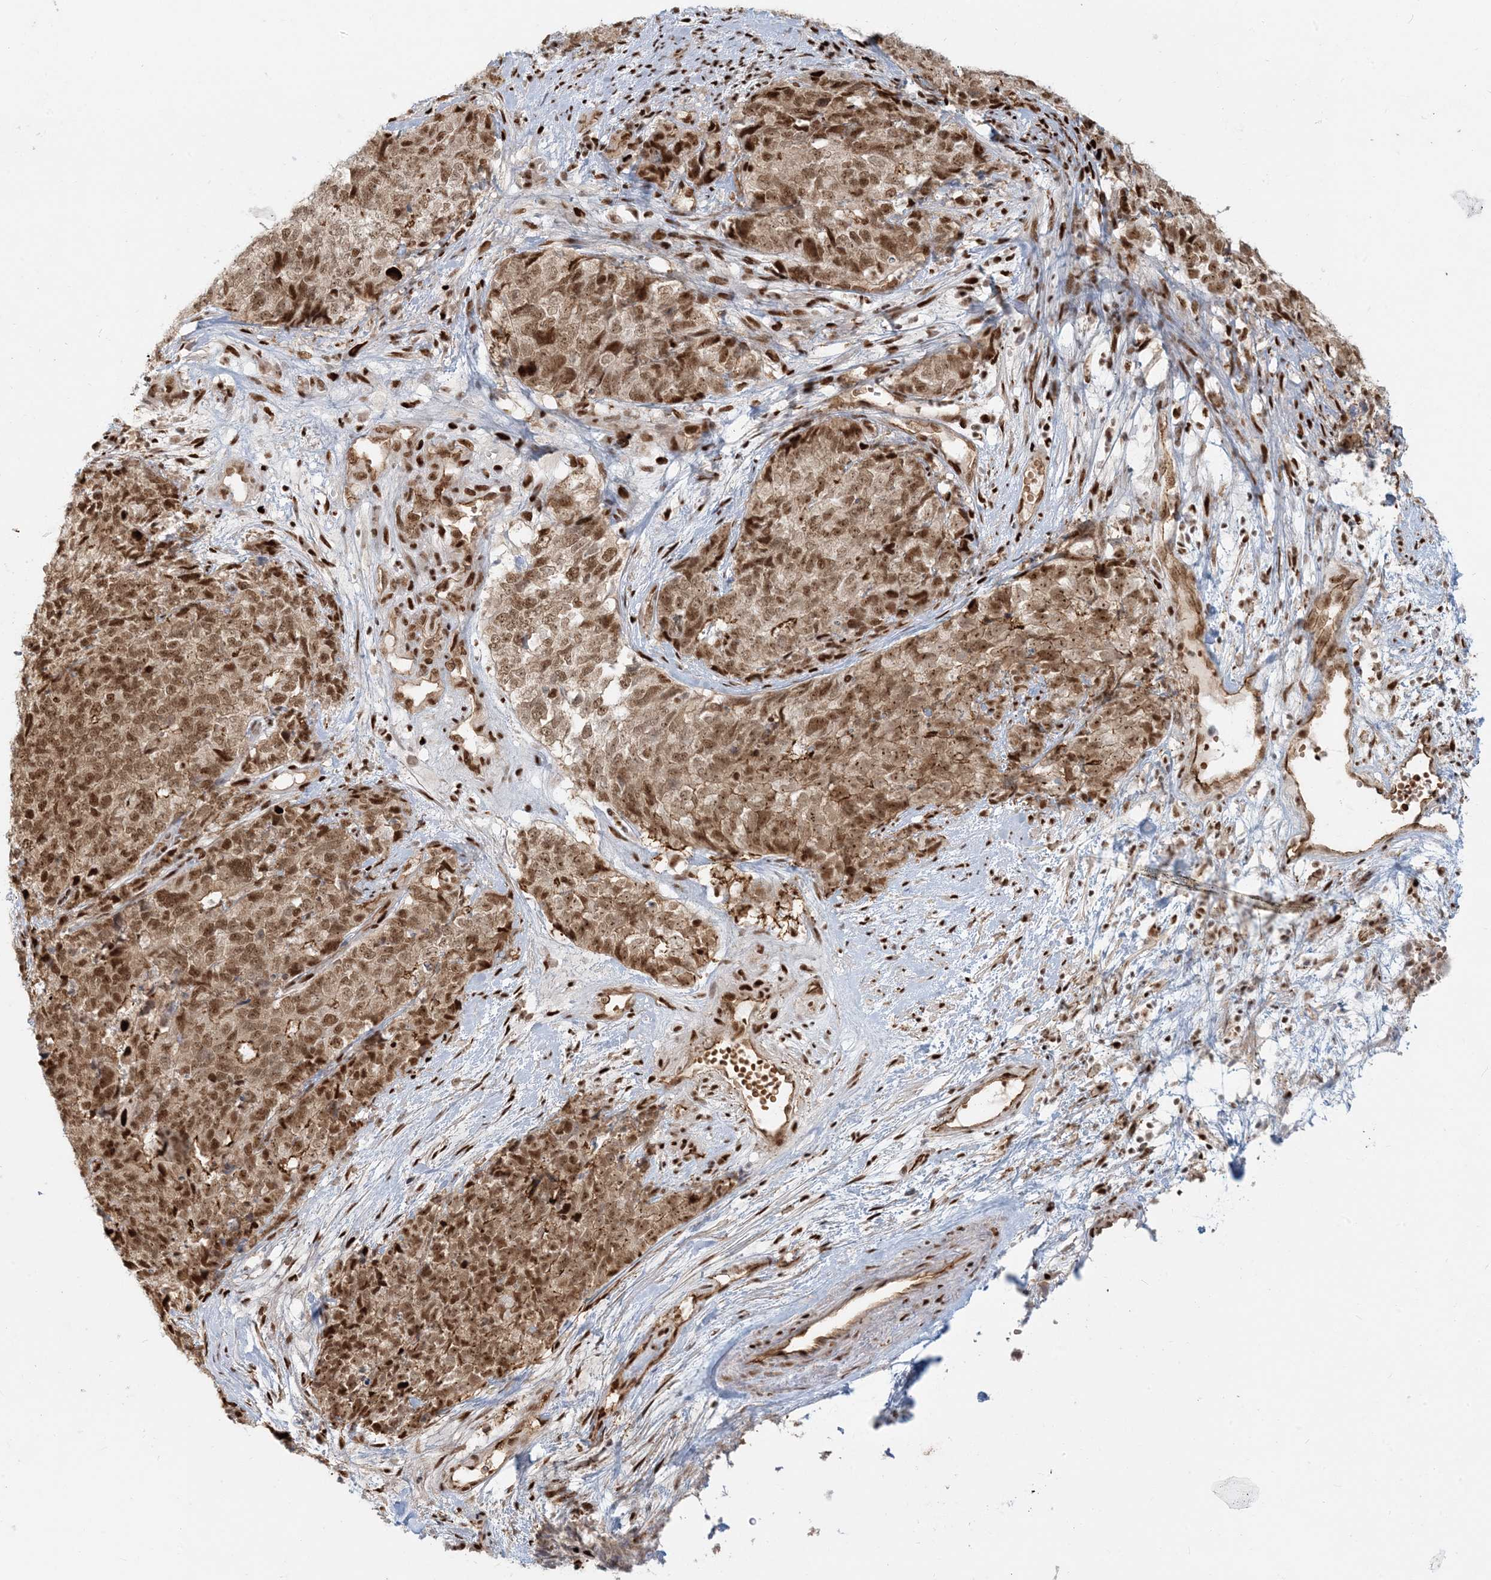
{"staining": {"intensity": "moderate", "quantity": ">75%", "location": "nuclear"}, "tissue": "cervical cancer", "cell_type": "Tumor cells", "image_type": "cancer", "snomed": [{"axis": "morphology", "description": "Squamous cell carcinoma, NOS"}, {"axis": "topography", "description": "Cervix"}], "caption": "IHC histopathology image of human squamous cell carcinoma (cervical) stained for a protein (brown), which reveals medium levels of moderate nuclear expression in about >75% of tumor cells.", "gene": "CKS2", "patient": {"sex": "female", "age": 63}}